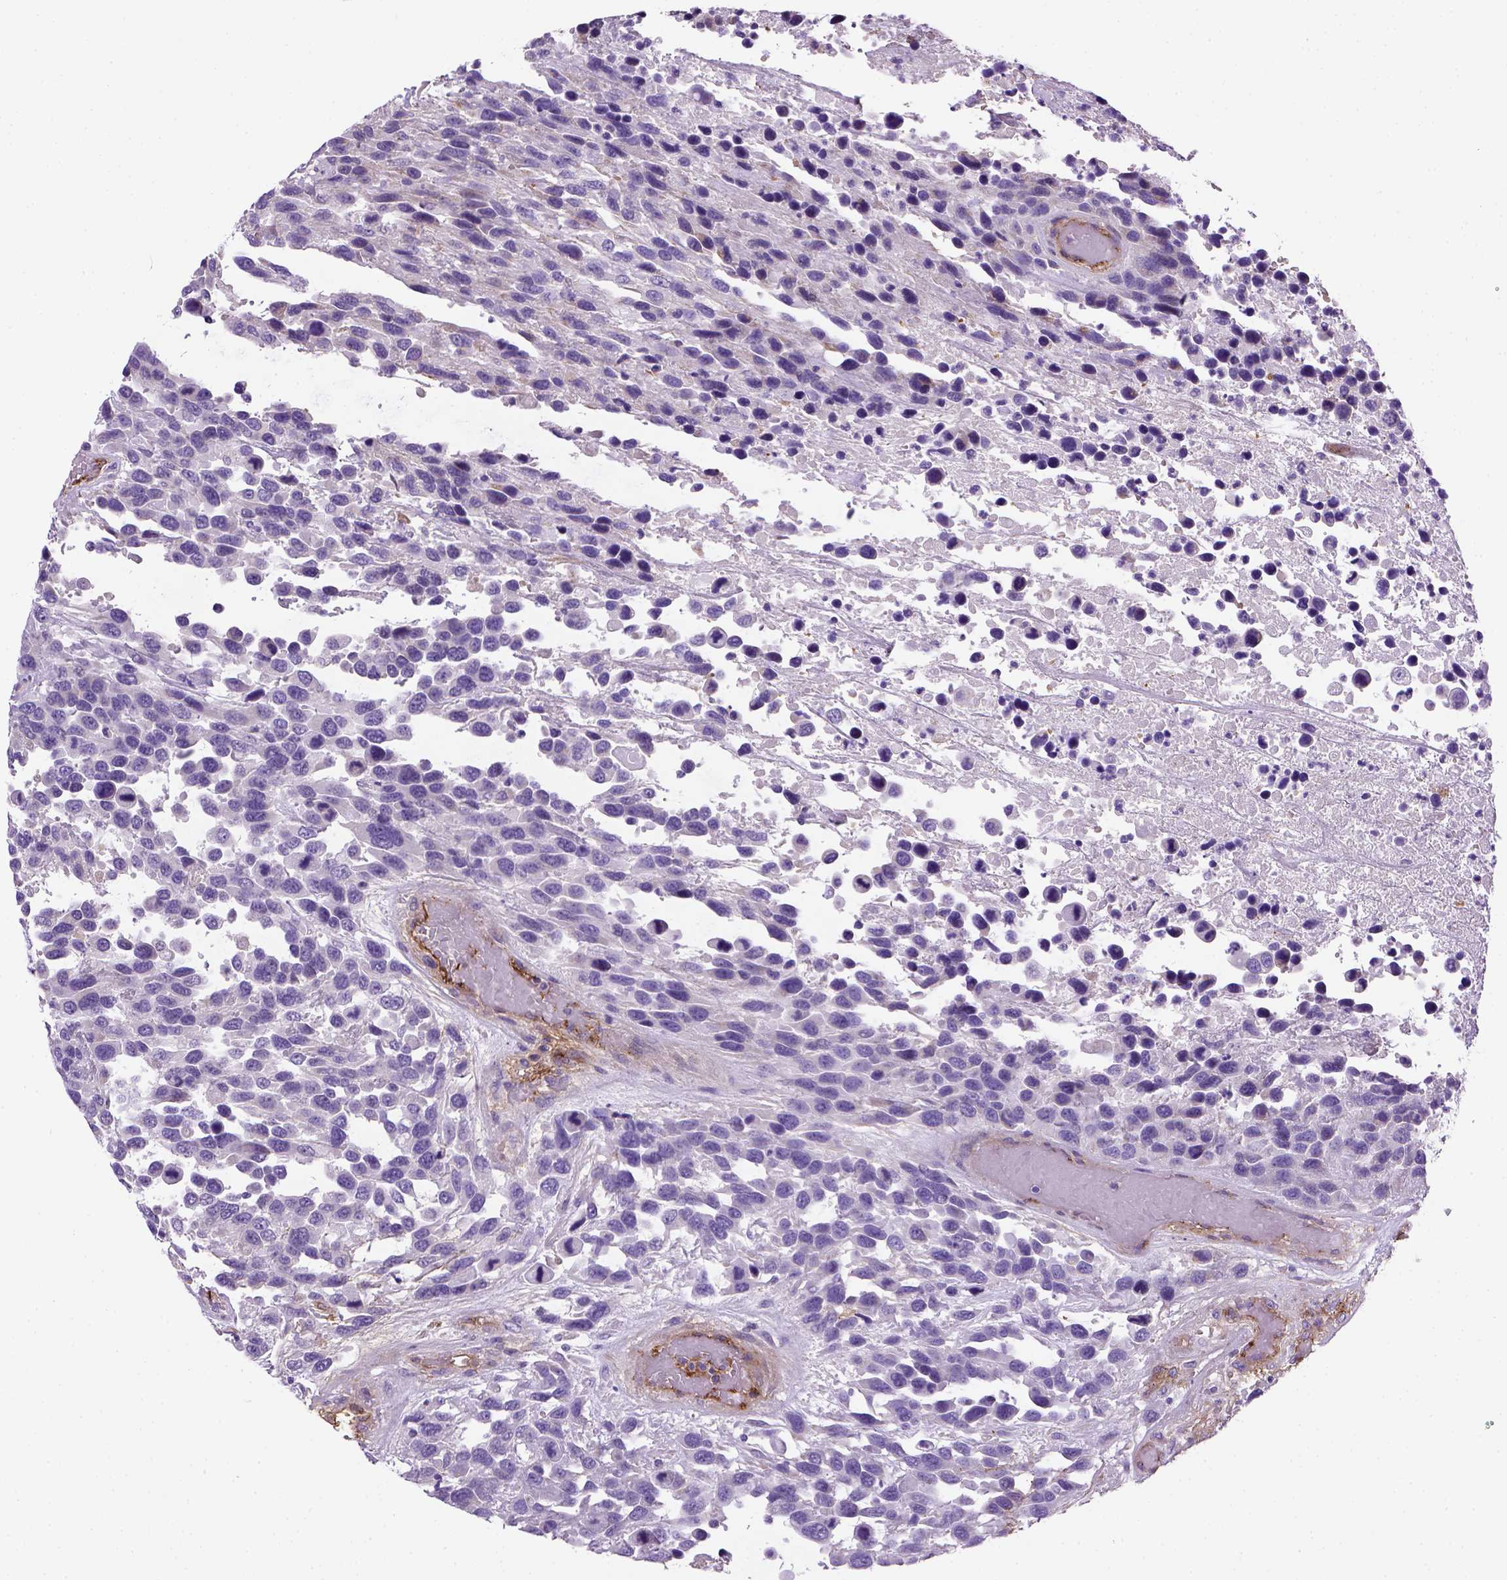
{"staining": {"intensity": "negative", "quantity": "none", "location": "none"}, "tissue": "urothelial cancer", "cell_type": "Tumor cells", "image_type": "cancer", "snomed": [{"axis": "morphology", "description": "Urothelial carcinoma, High grade"}, {"axis": "topography", "description": "Urinary bladder"}], "caption": "IHC micrograph of neoplastic tissue: urothelial cancer stained with DAB (3,3'-diaminobenzidine) reveals no significant protein expression in tumor cells.", "gene": "VWF", "patient": {"sex": "female", "age": 70}}